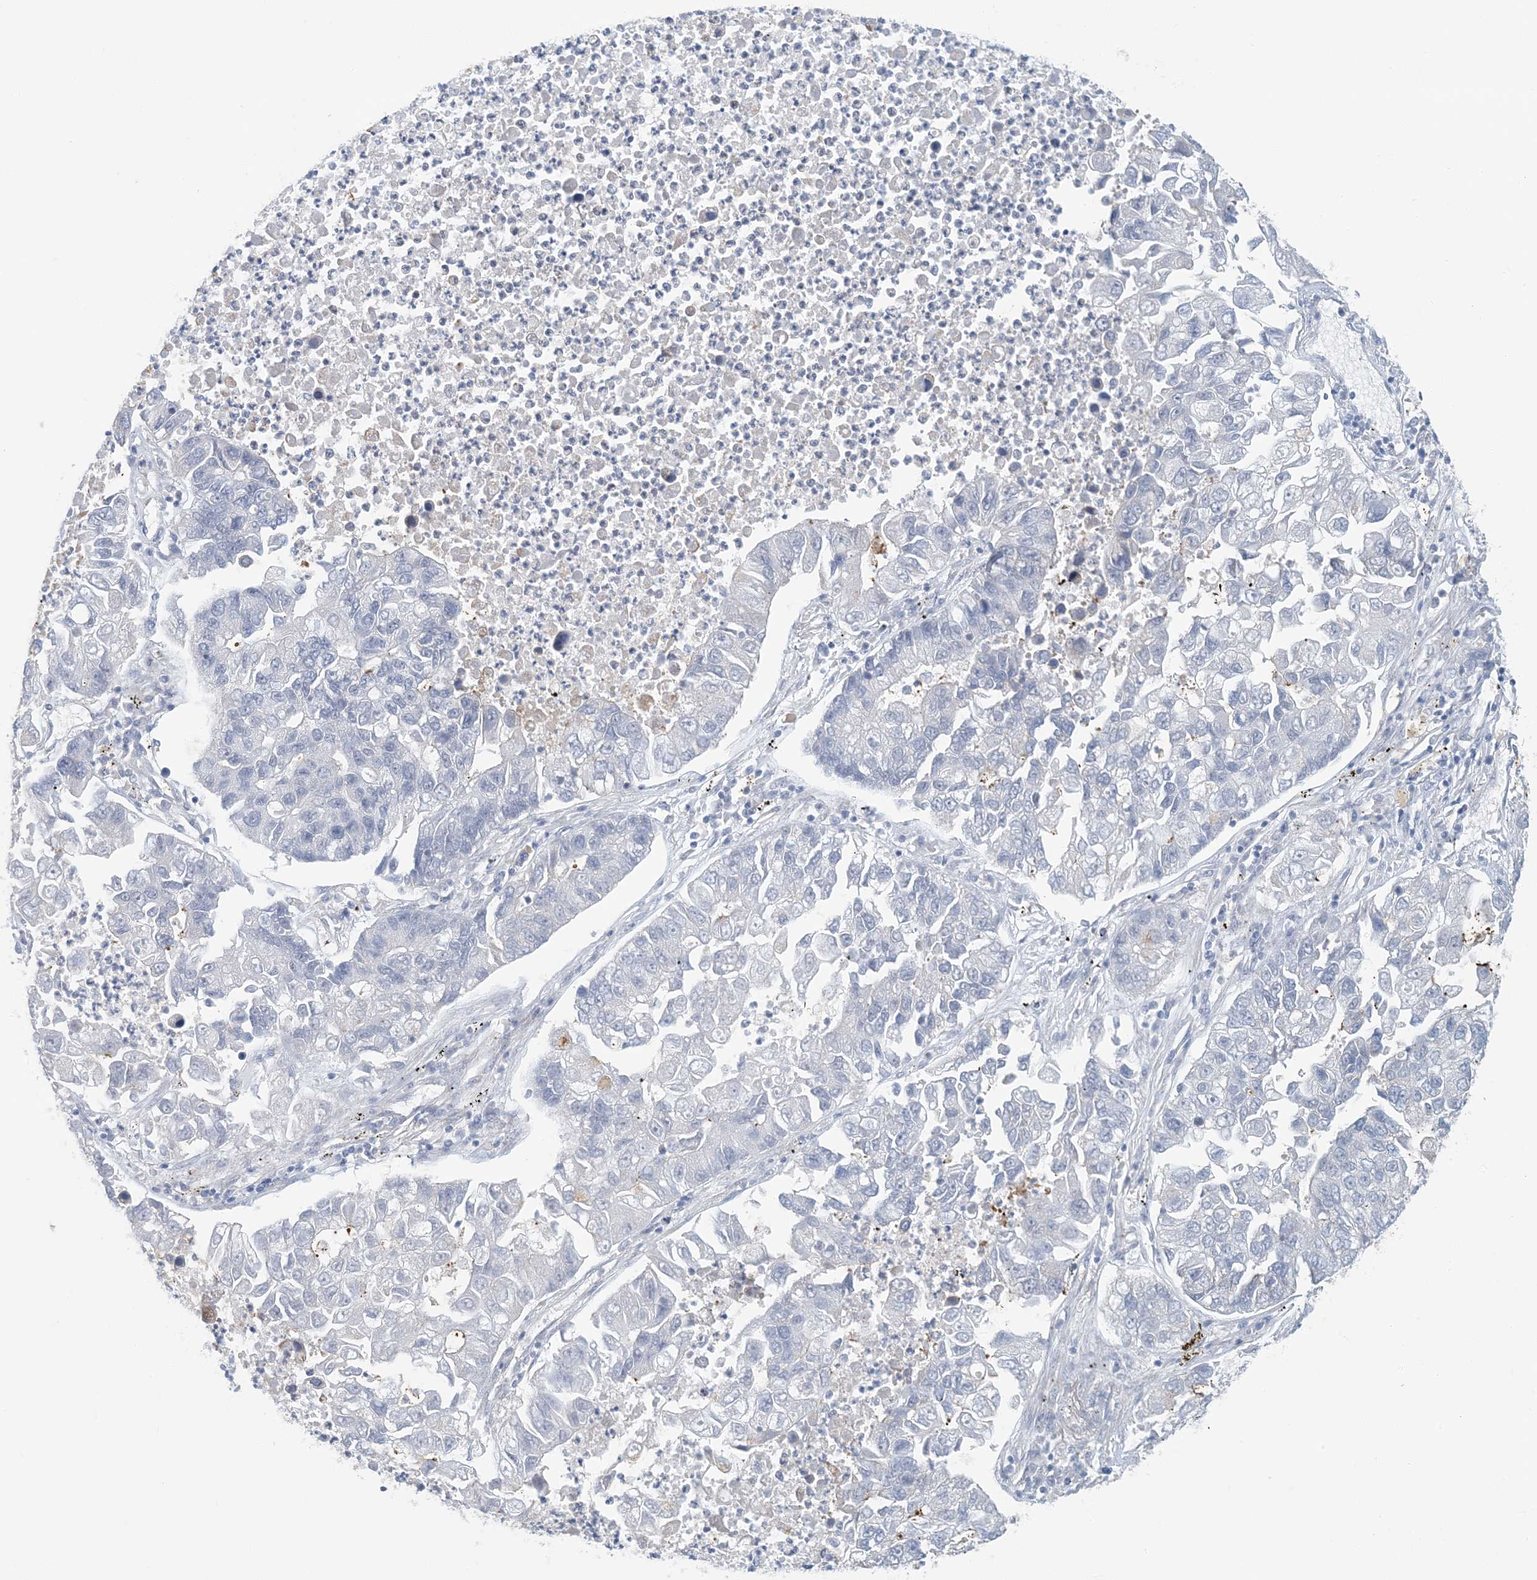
{"staining": {"intensity": "negative", "quantity": "none", "location": "none"}, "tissue": "lung cancer", "cell_type": "Tumor cells", "image_type": "cancer", "snomed": [{"axis": "morphology", "description": "Adenocarcinoma, NOS"}, {"axis": "topography", "description": "Lung"}], "caption": "IHC of adenocarcinoma (lung) reveals no expression in tumor cells.", "gene": "ATP13A2", "patient": {"sex": "female", "age": 51}}